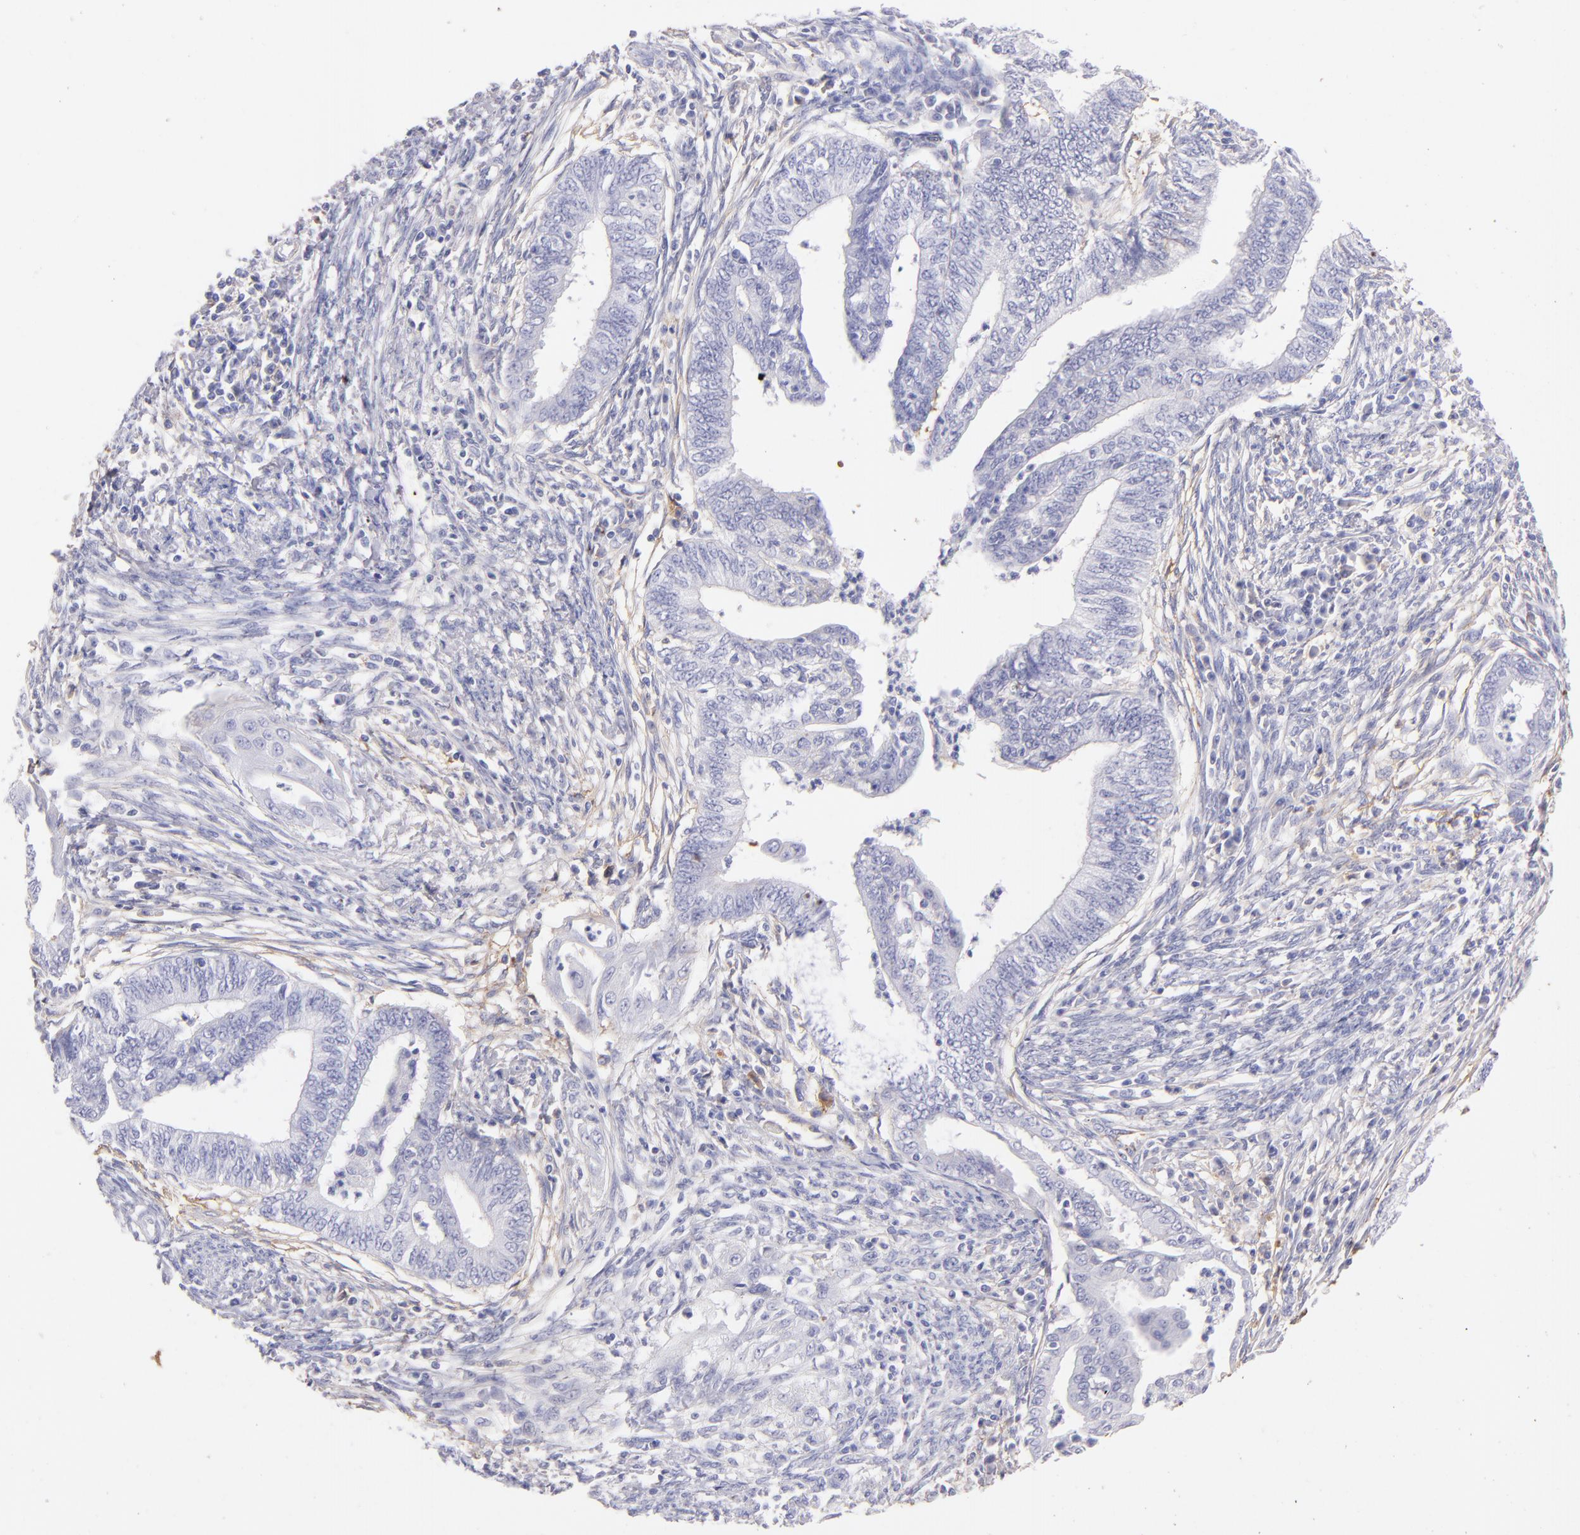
{"staining": {"intensity": "negative", "quantity": "none", "location": "none"}, "tissue": "endometrial cancer", "cell_type": "Tumor cells", "image_type": "cancer", "snomed": [{"axis": "morphology", "description": "Adenocarcinoma, NOS"}, {"axis": "topography", "description": "Endometrium"}], "caption": "The immunohistochemistry (IHC) histopathology image has no significant expression in tumor cells of endometrial cancer tissue.", "gene": "FGB", "patient": {"sex": "female", "age": 66}}